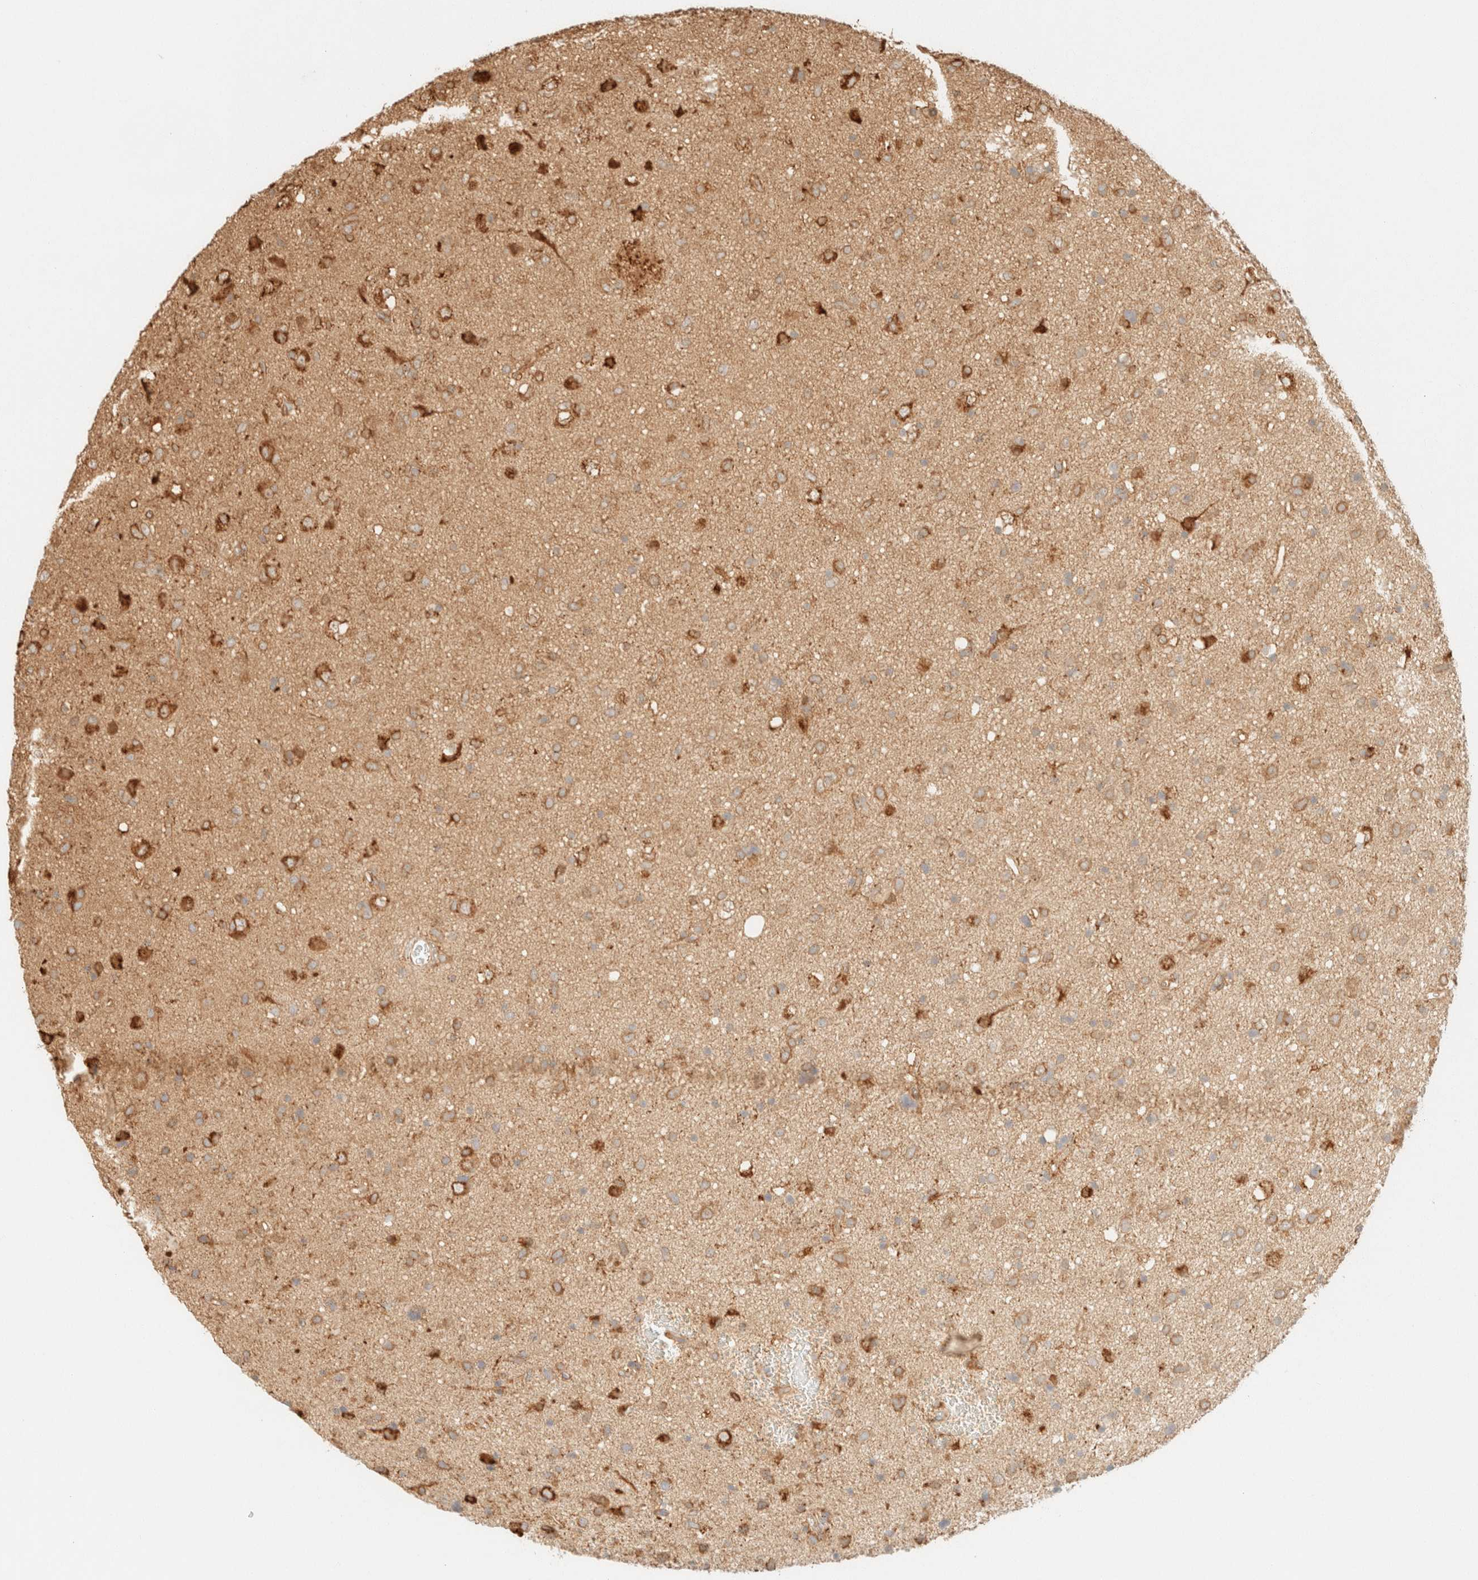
{"staining": {"intensity": "moderate", "quantity": ">75%", "location": "cytoplasmic/membranous"}, "tissue": "glioma", "cell_type": "Tumor cells", "image_type": "cancer", "snomed": [{"axis": "morphology", "description": "Glioma, malignant, Low grade"}, {"axis": "topography", "description": "Brain"}], "caption": "About >75% of tumor cells in human glioma show moderate cytoplasmic/membranous protein staining as visualized by brown immunohistochemical staining.", "gene": "SPARCL1", "patient": {"sex": "male", "age": 77}}